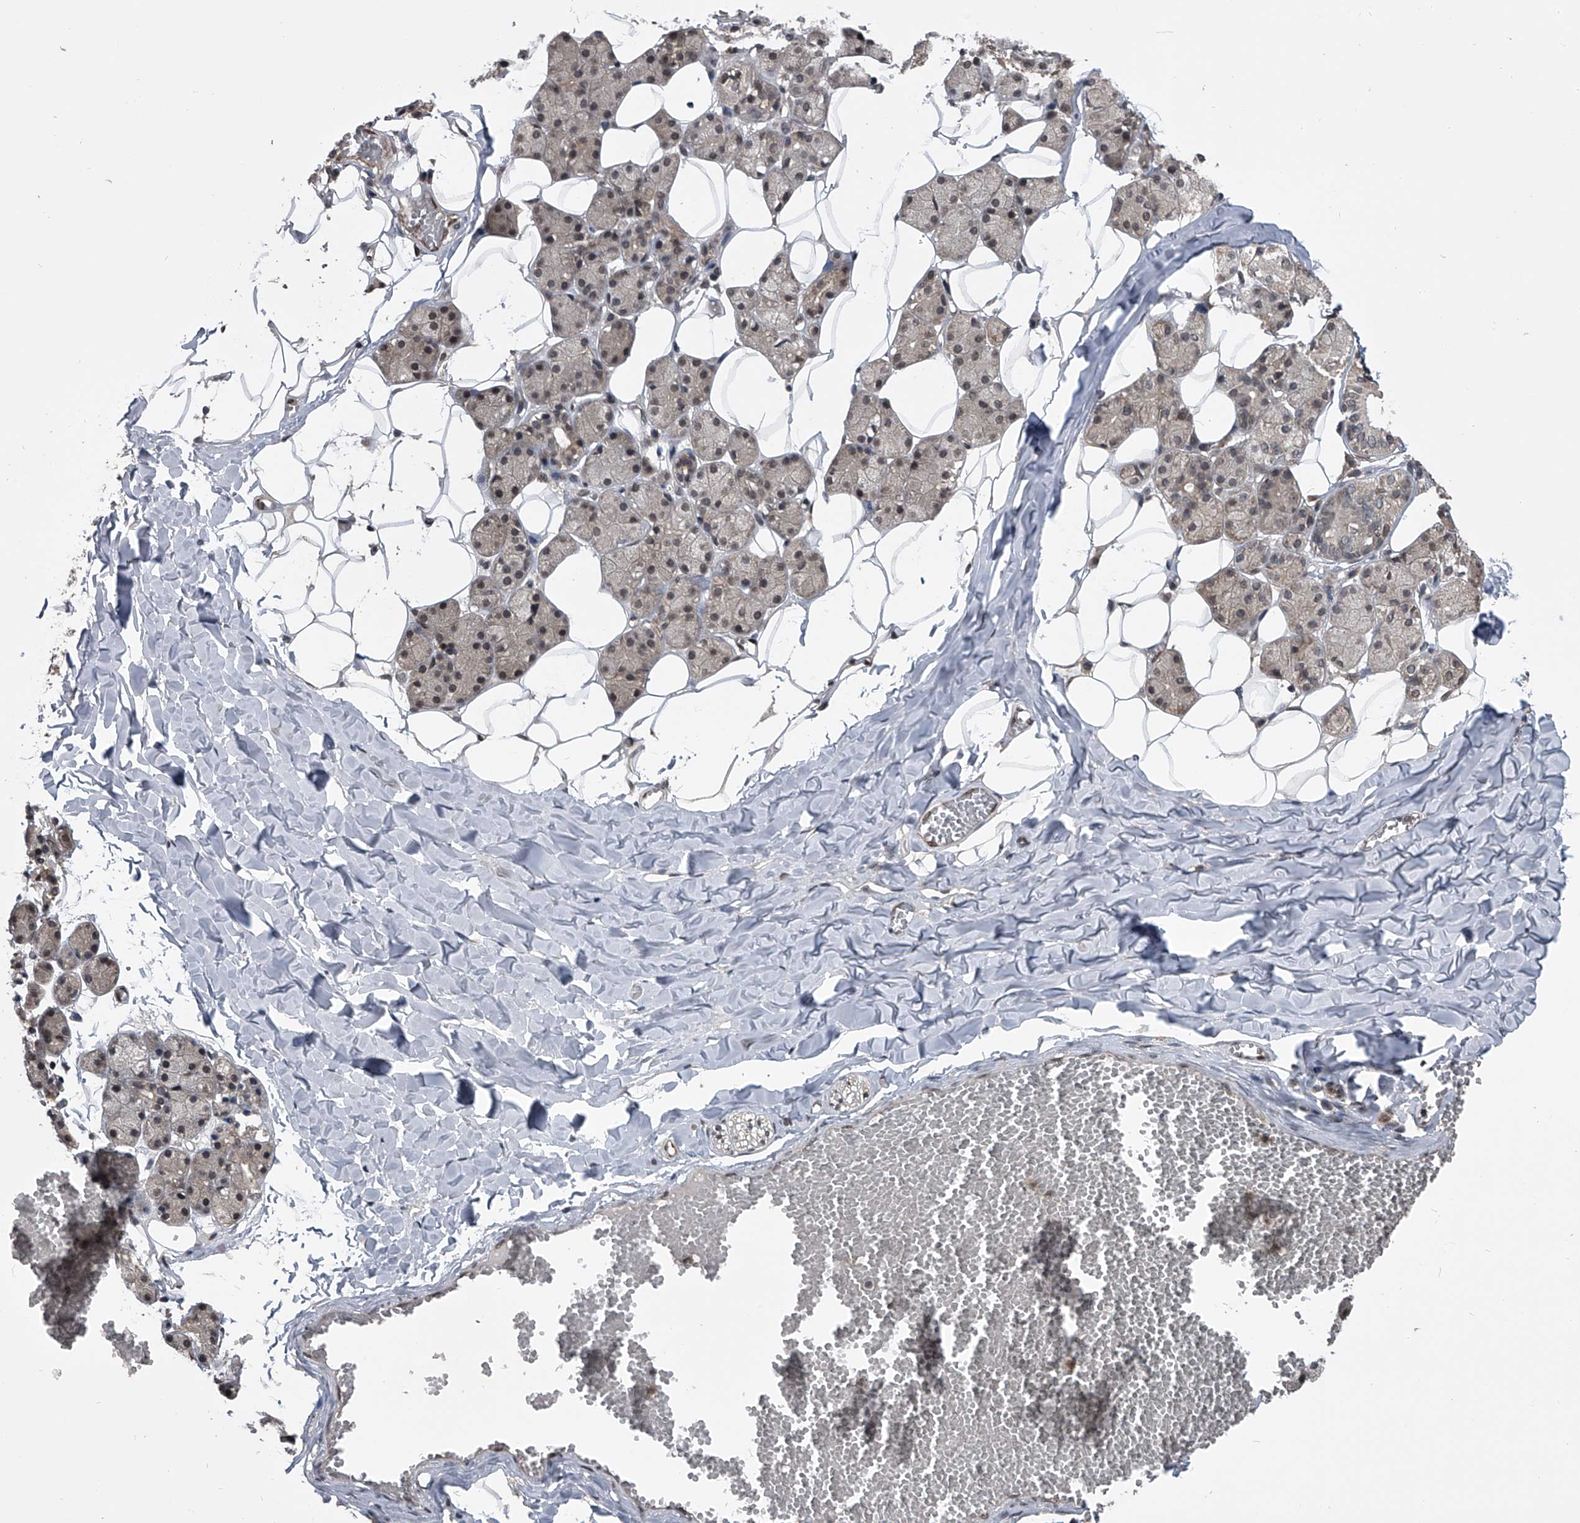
{"staining": {"intensity": "weak", "quantity": "25%-75%", "location": "cytoplasmic/membranous,nuclear"}, "tissue": "salivary gland", "cell_type": "Glandular cells", "image_type": "normal", "snomed": [{"axis": "morphology", "description": "Normal tissue, NOS"}, {"axis": "topography", "description": "Salivary gland"}], "caption": "Immunohistochemical staining of benign human salivary gland demonstrates low levels of weak cytoplasmic/membranous,nuclear staining in approximately 25%-75% of glandular cells.", "gene": "TSNAX", "patient": {"sex": "female", "age": 33}}